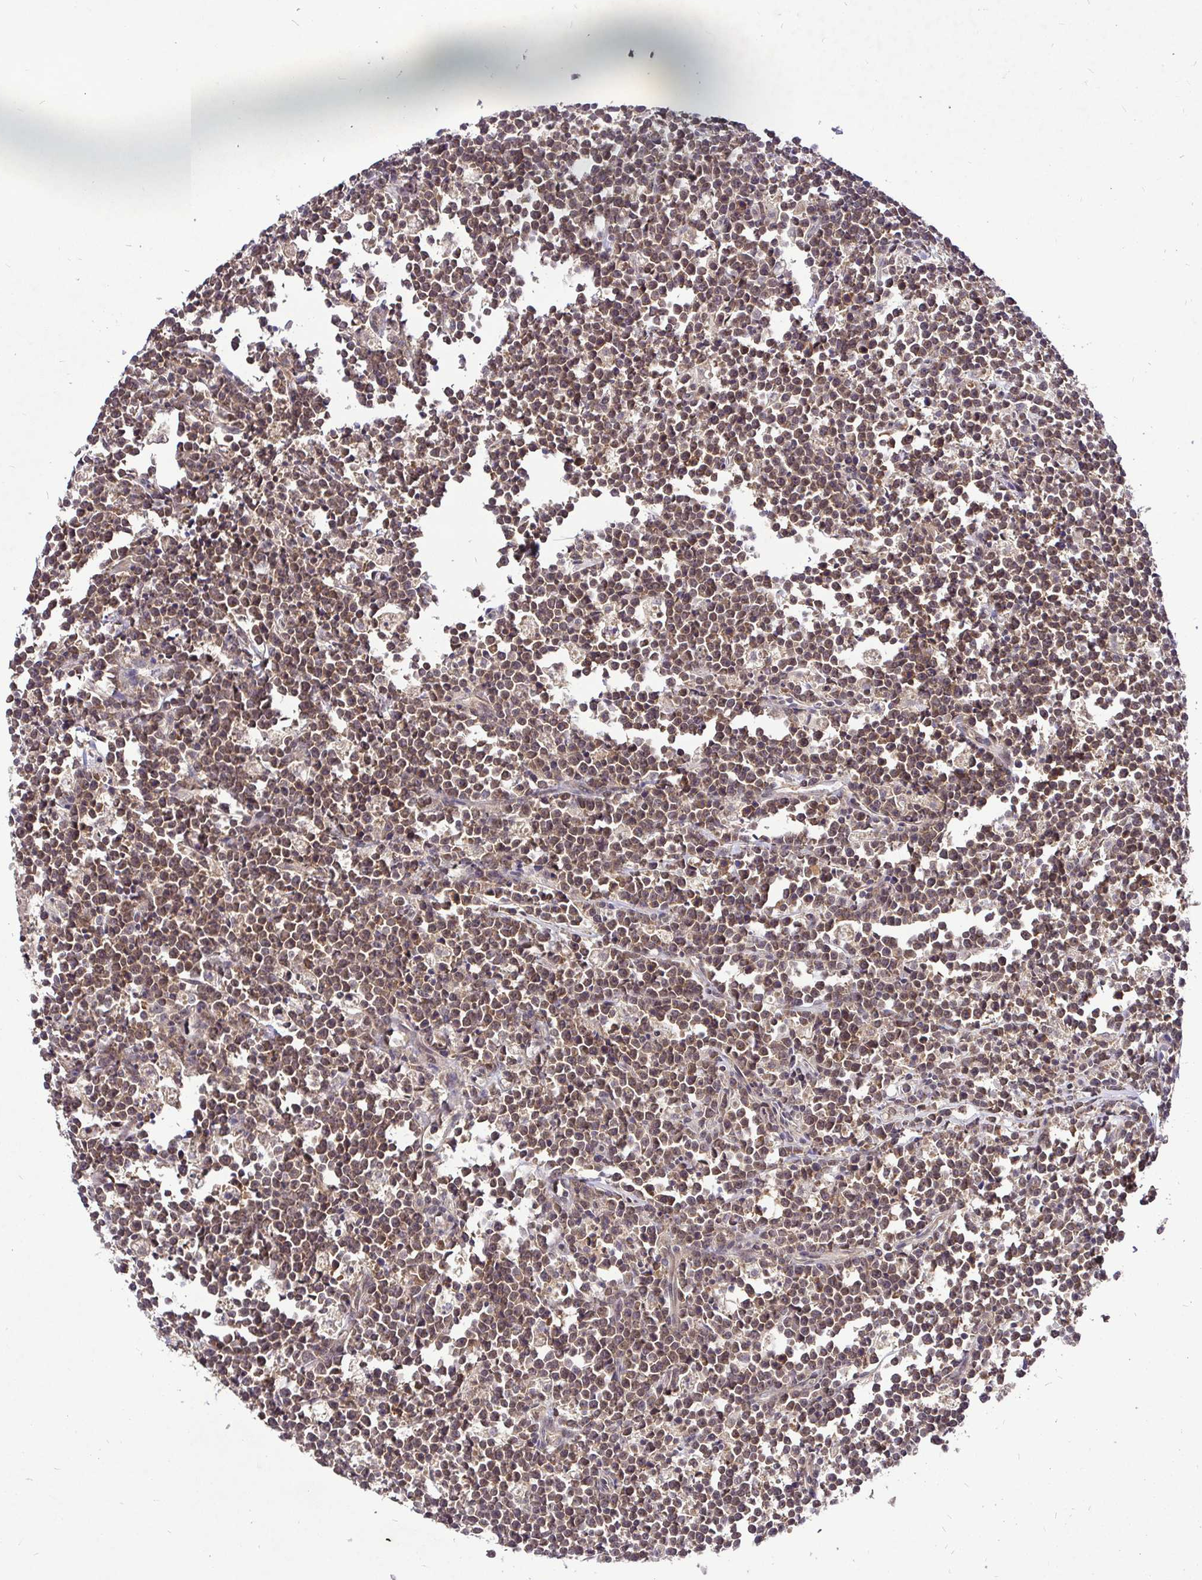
{"staining": {"intensity": "moderate", "quantity": ">75%", "location": "cytoplasmic/membranous,nuclear"}, "tissue": "lymphoma", "cell_type": "Tumor cells", "image_type": "cancer", "snomed": [{"axis": "morphology", "description": "Malignant lymphoma, non-Hodgkin's type, High grade"}, {"axis": "topography", "description": "Small intestine"}], "caption": "The immunohistochemical stain shows moderate cytoplasmic/membranous and nuclear staining in tumor cells of lymphoma tissue.", "gene": "UBE2M", "patient": {"sex": "female", "age": 56}}